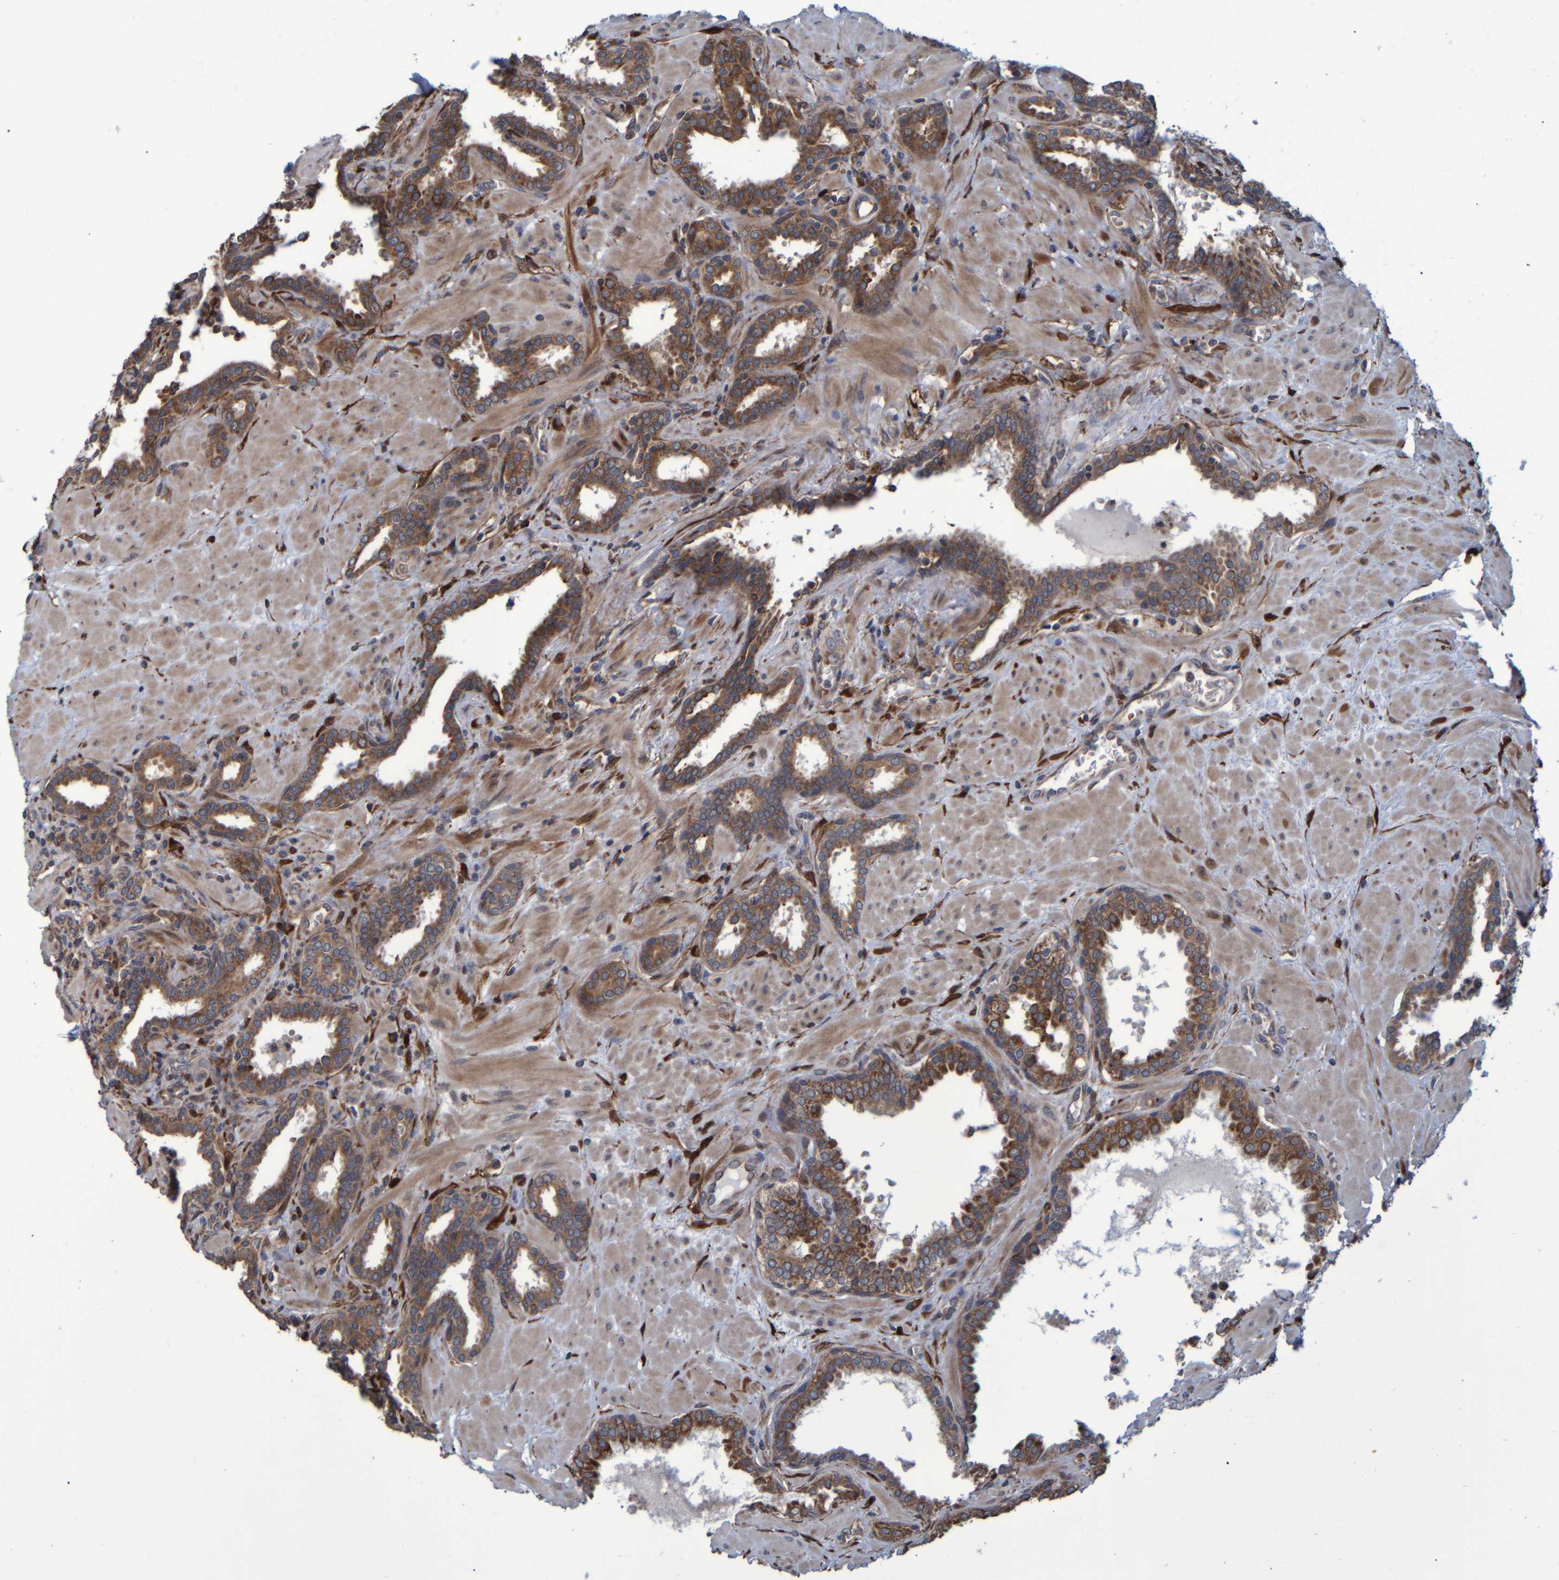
{"staining": {"intensity": "moderate", "quantity": ">75%", "location": "cytoplasmic/membranous"}, "tissue": "prostate", "cell_type": "Glandular cells", "image_type": "normal", "snomed": [{"axis": "morphology", "description": "Normal tissue, NOS"}, {"axis": "topography", "description": "Prostate"}], "caption": "Immunohistochemistry (DAB (3,3'-diaminobenzidine)) staining of normal prostate demonstrates moderate cytoplasmic/membranous protein expression in approximately >75% of glandular cells.", "gene": "SPAG5", "patient": {"sex": "male", "age": 51}}